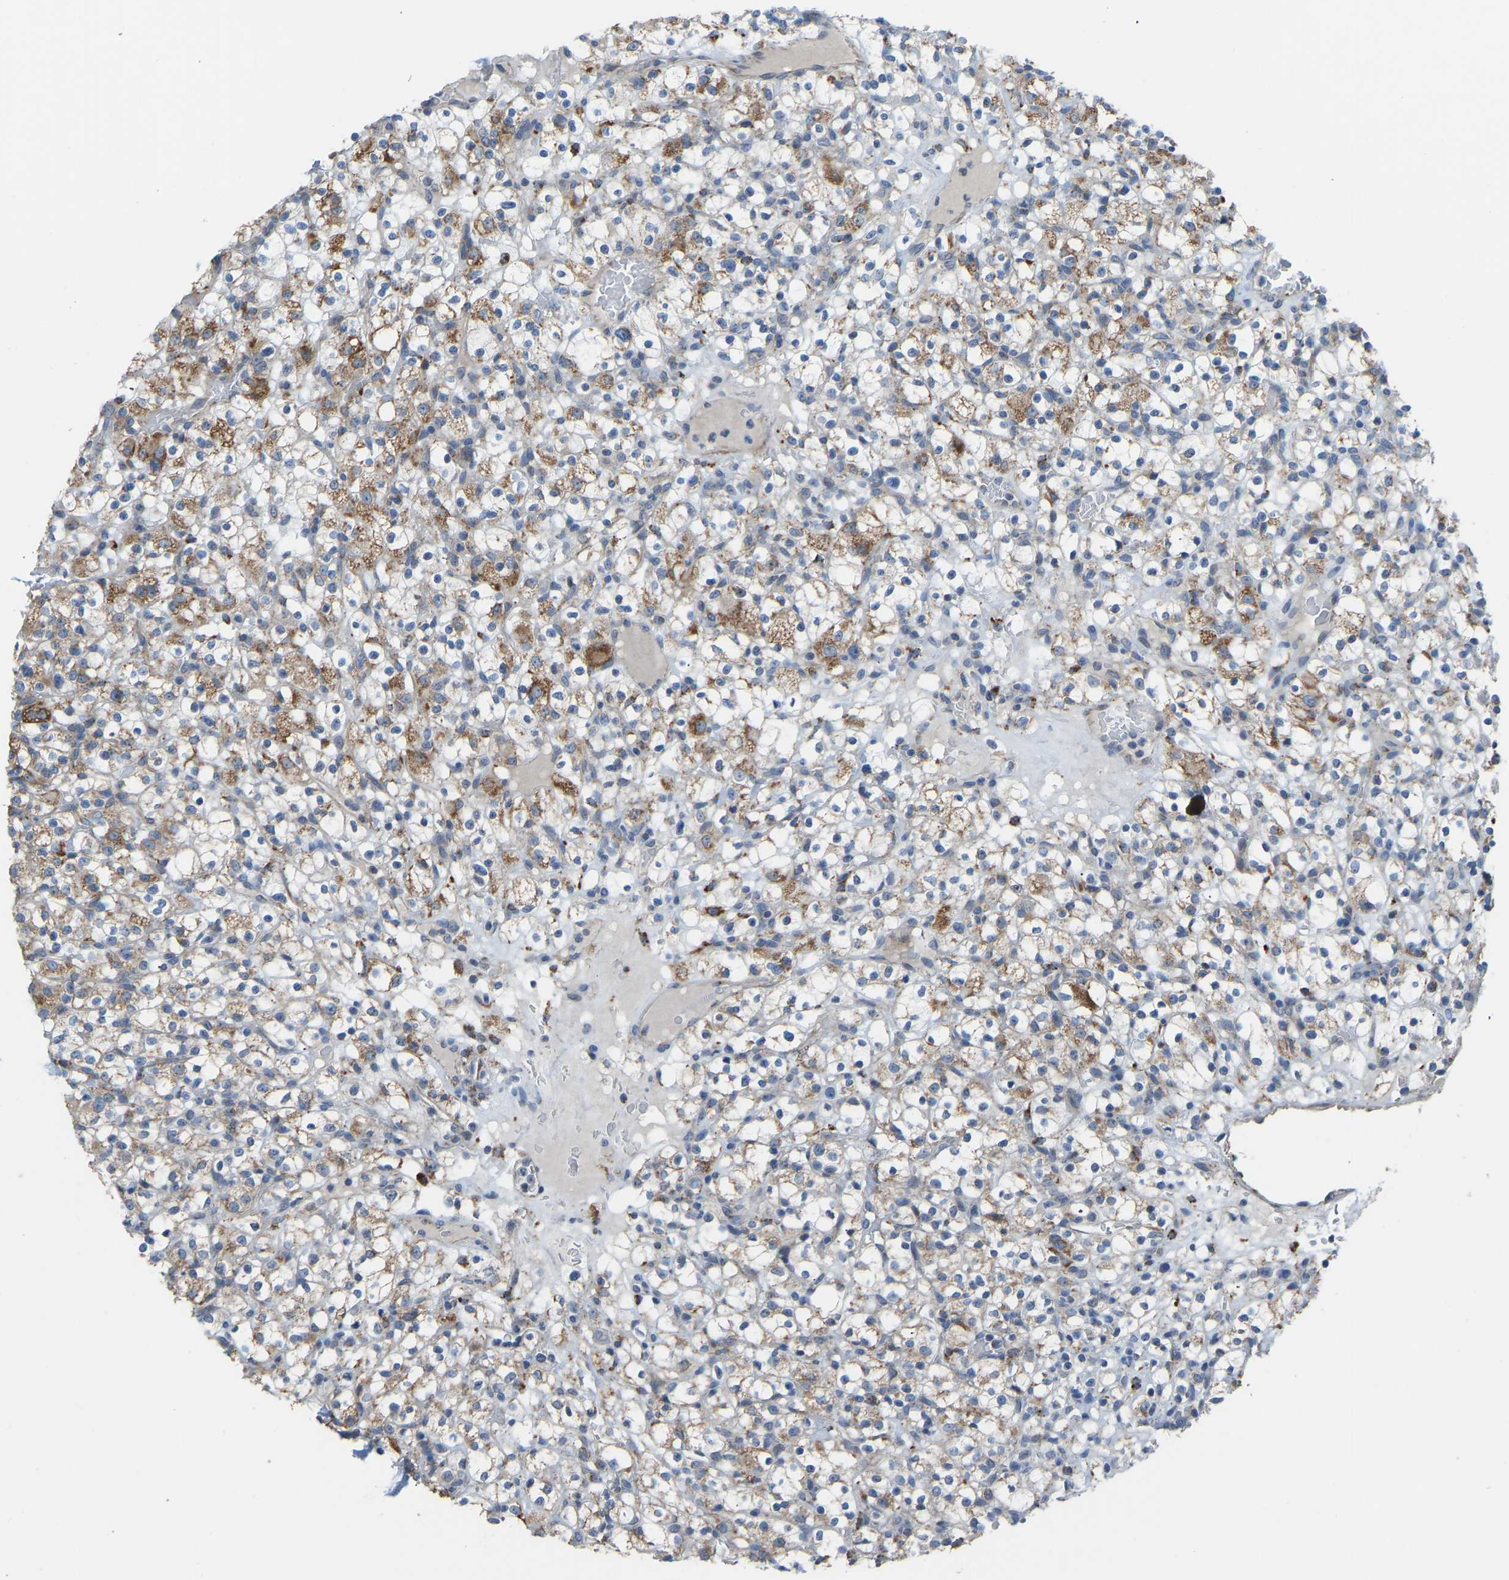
{"staining": {"intensity": "moderate", "quantity": "25%-75%", "location": "cytoplasmic/membranous"}, "tissue": "renal cancer", "cell_type": "Tumor cells", "image_type": "cancer", "snomed": [{"axis": "morphology", "description": "Normal tissue, NOS"}, {"axis": "morphology", "description": "Adenocarcinoma, NOS"}, {"axis": "topography", "description": "Kidney"}], "caption": "A histopathology image showing moderate cytoplasmic/membranous positivity in about 25%-75% of tumor cells in renal cancer, as visualized by brown immunohistochemical staining.", "gene": "SMIM20", "patient": {"sex": "female", "age": 72}}